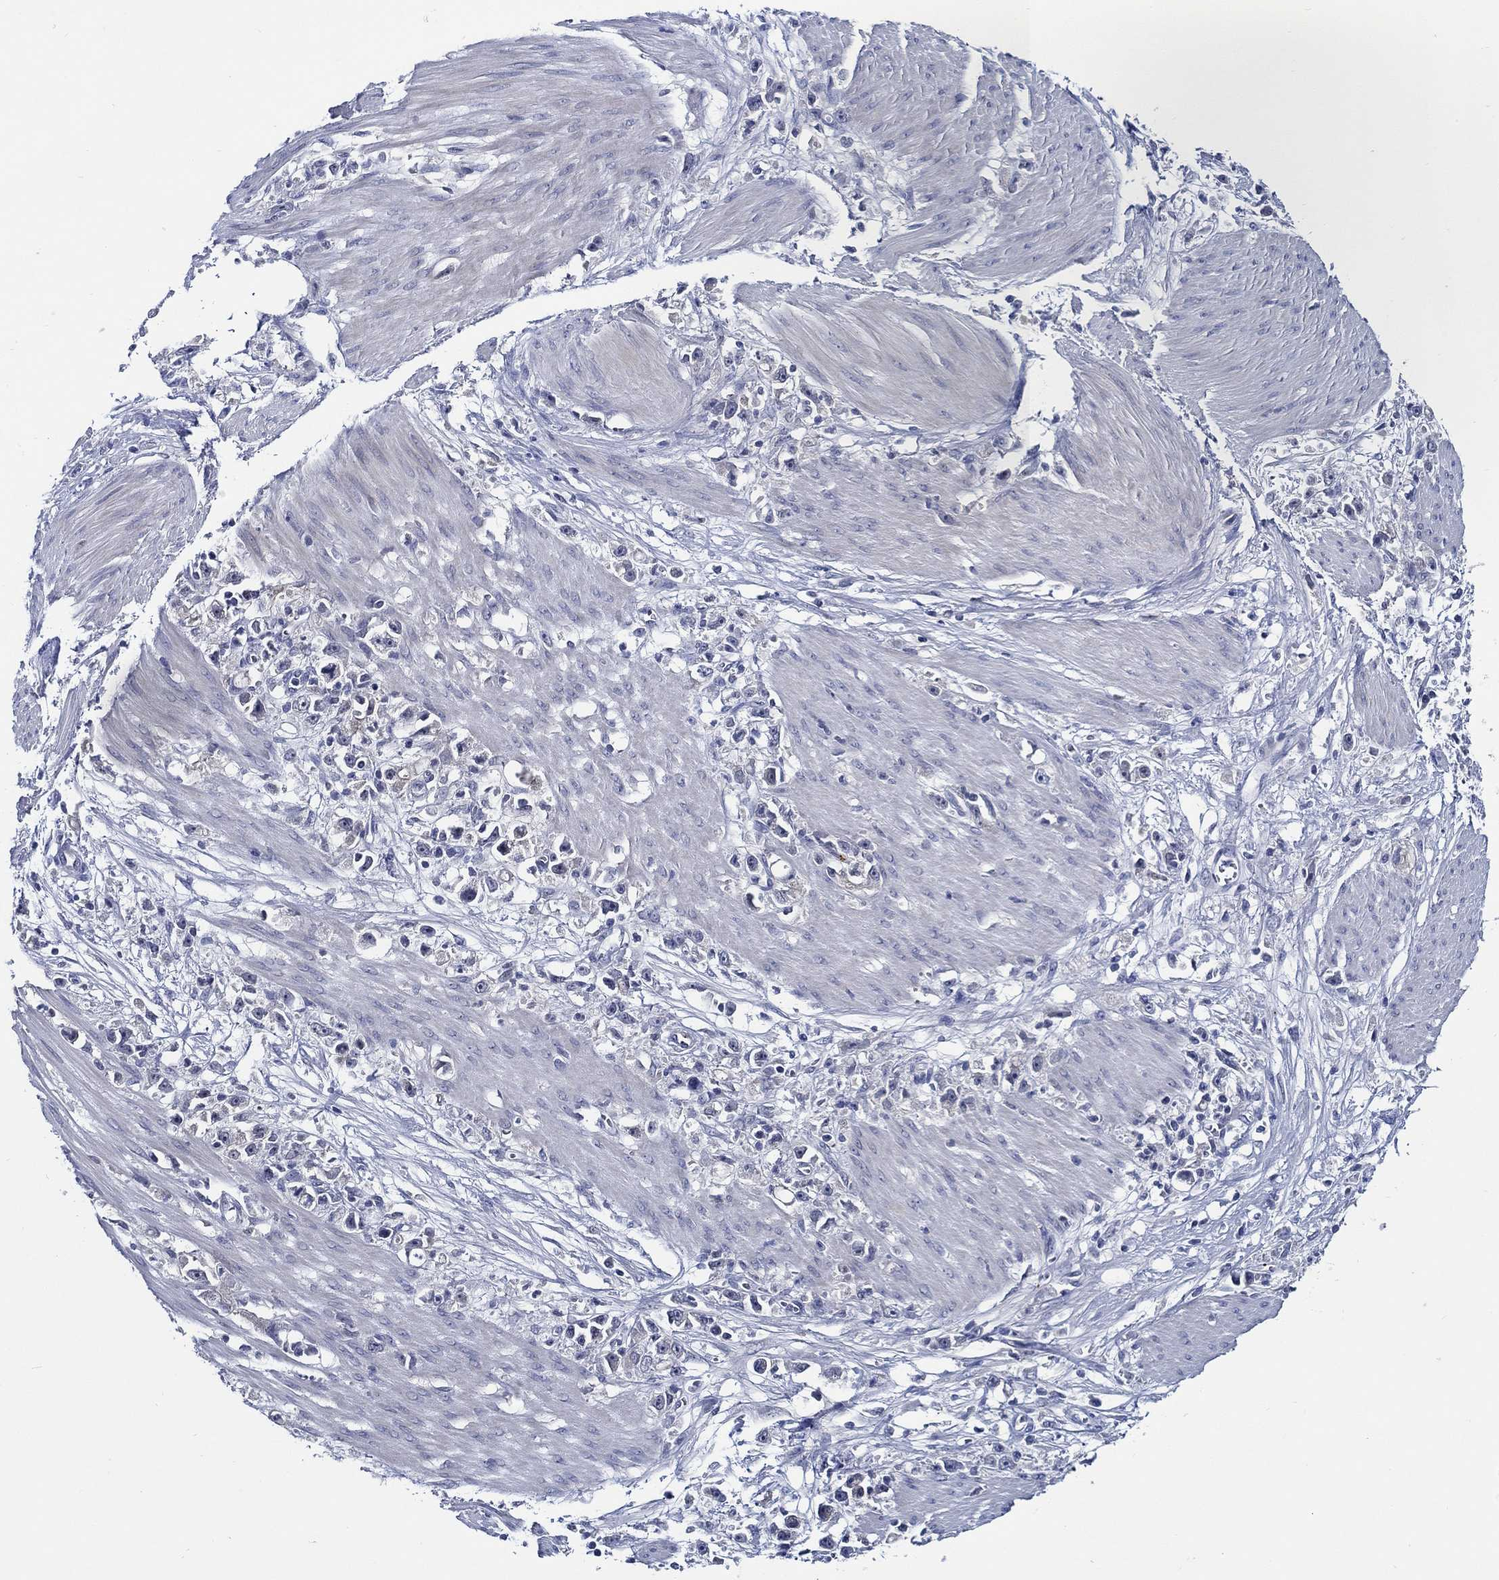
{"staining": {"intensity": "negative", "quantity": "none", "location": "none"}, "tissue": "stomach cancer", "cell_type": "Tumor cells", "image_type": "cancer", "snomed": [{"axis": "morphology", "description": "Adenocarcinoma, NOS"}, {"axis": "topography", "description": "Stomach"}], "caption": "Tumor cells show no significant protein positivity in stomach adenocarcinoma.", "gene": "ALOX12", "patient": {"sex": "female", "age": 59}}